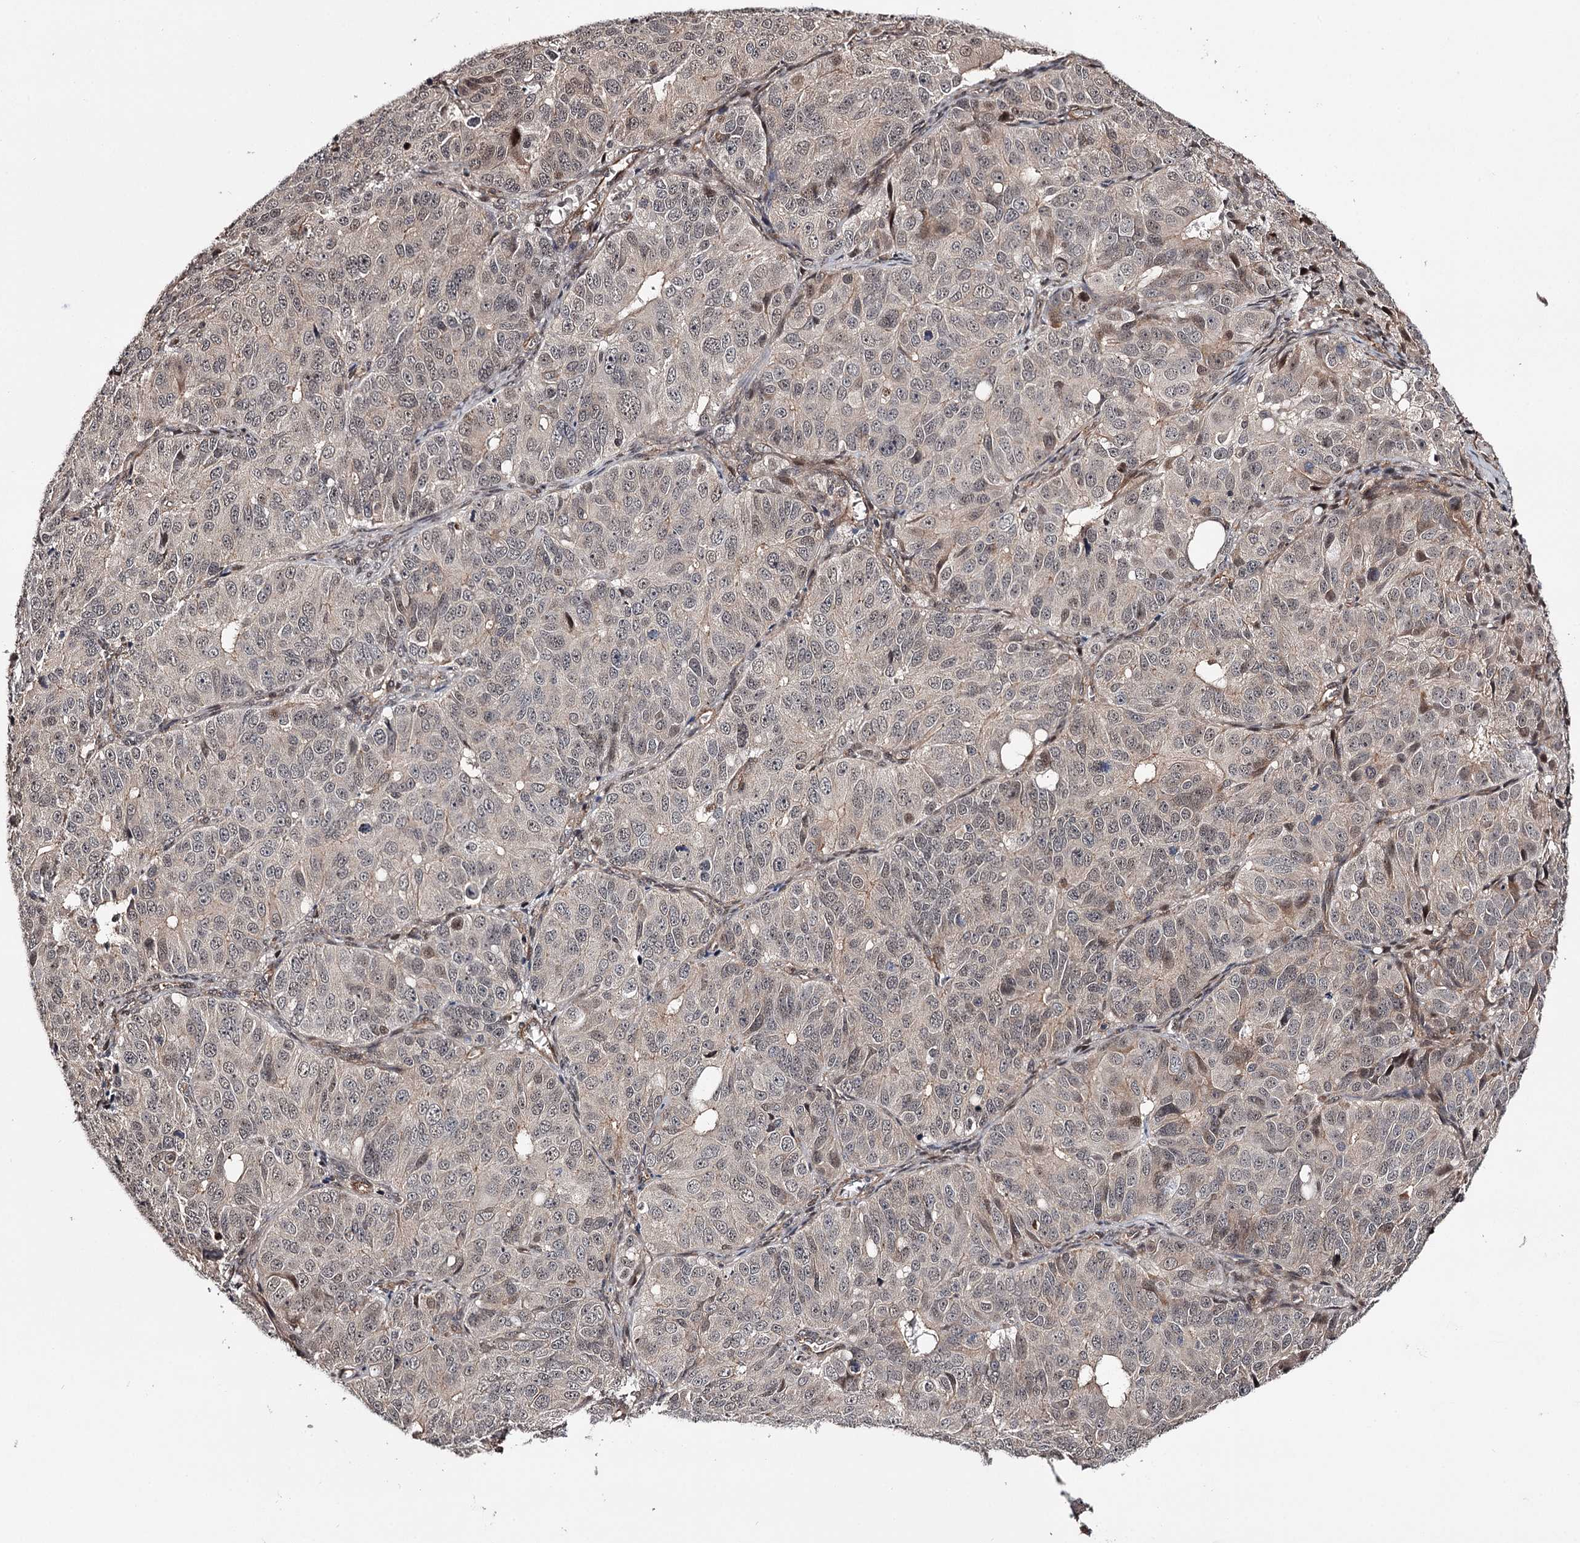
{"staining": {"intensity": "weak", "quantity": "<25%", "location": "nuclear"}, "tissue": "ovarian cancer", "cell_type": "Tumor cells", "image_type": "cancer", "snomed": [{"axis": "morphology", "description": "Carcinoma, endometroid"}, {"axis": "topography", "description": "Ovary"}], "caption": "DAB immunohistochemical staining of human ovarian endometroid carcinoma displays no significant expression in tumor cells.", "gene": "TTC33", "patient": {"sex": "female", "age": 51}}